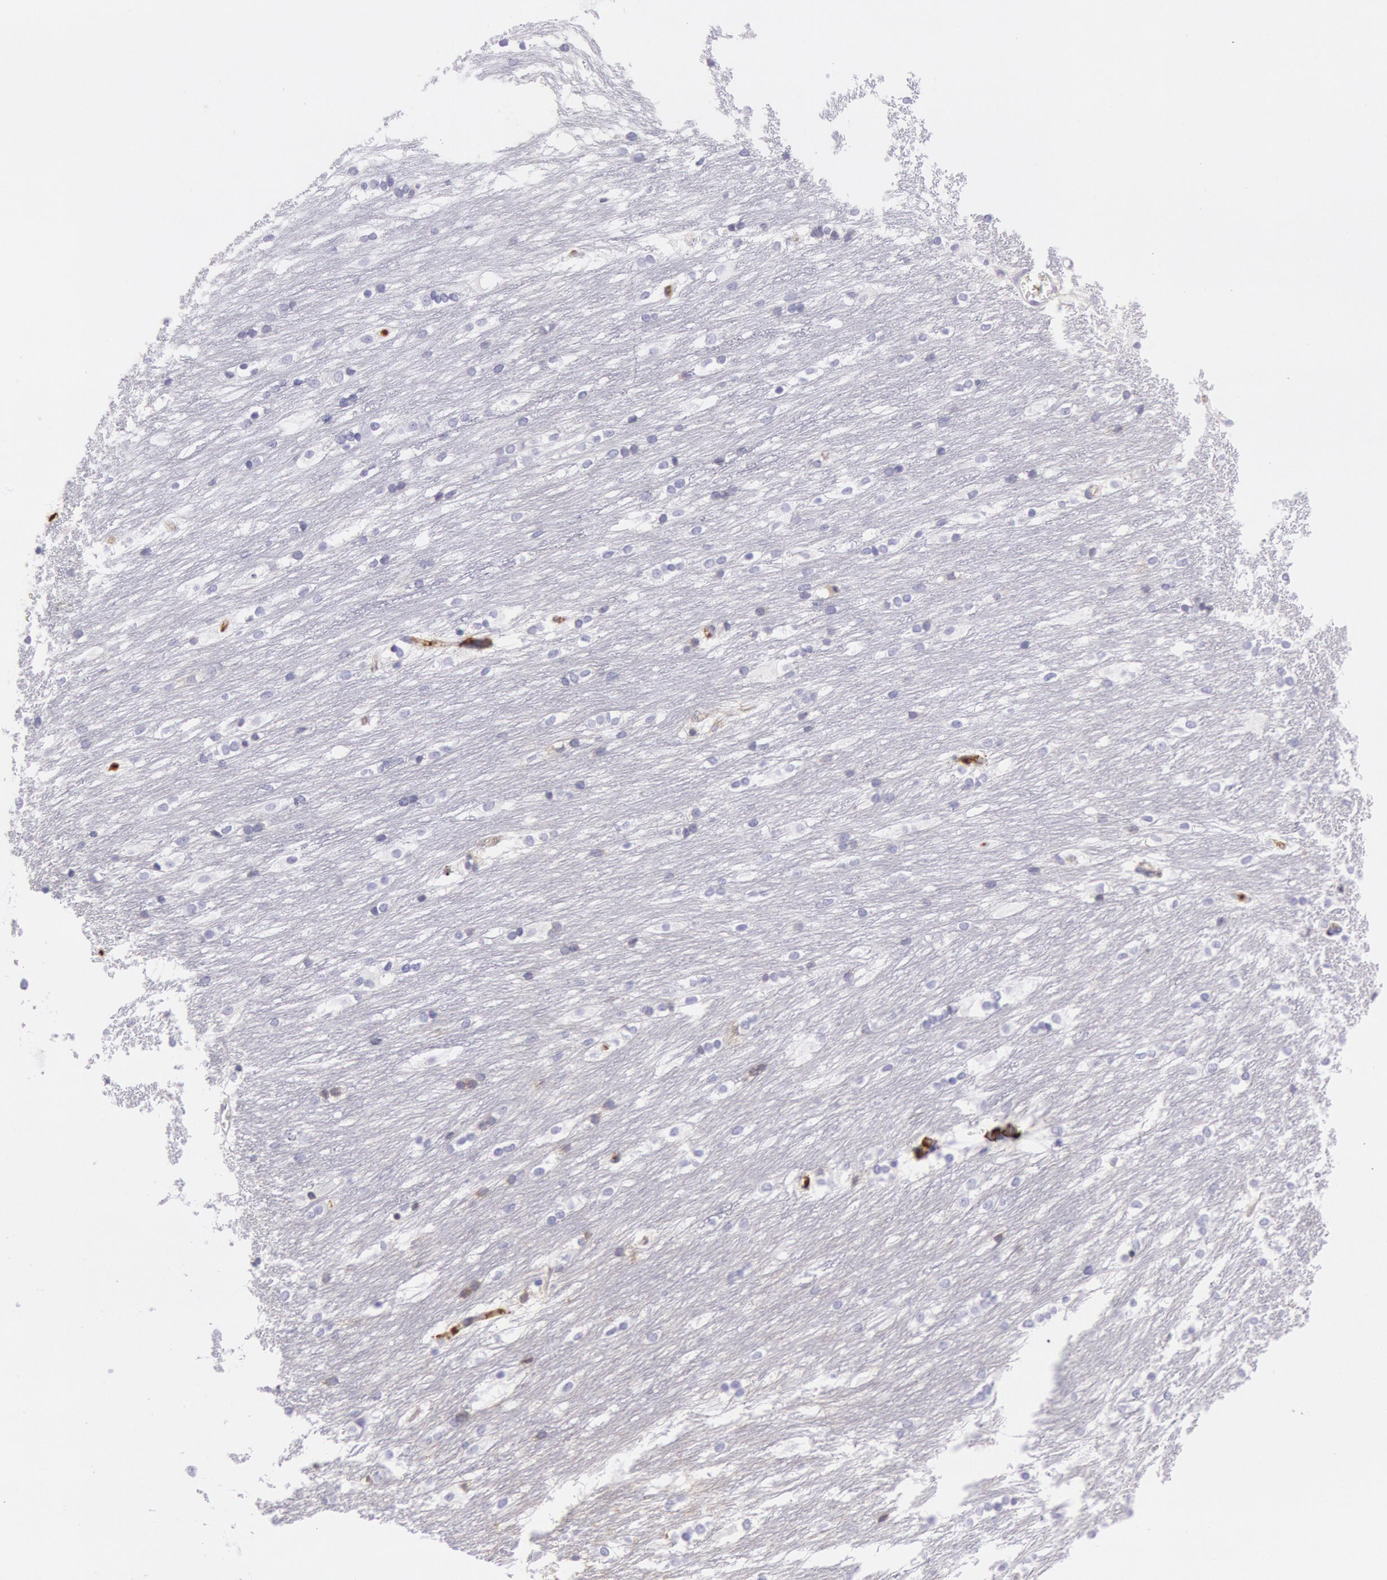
{"staining": {"intensity": "negative", "quantity": "none", "location": "none"}, "tissue": "caudate", "cell_type": "Glial cells", "image_type": "normal", "snomed": [{"axis": "morphology", "description": "Normal tissue, NOS"}, {"axis": "topography", "description": "Lateral ventricle wall"}], "caption": "Glial cells show no significant protein staining in benign caudate.", "gene": "IGHG1", "patient": {"sex": "female", "age": 19}}